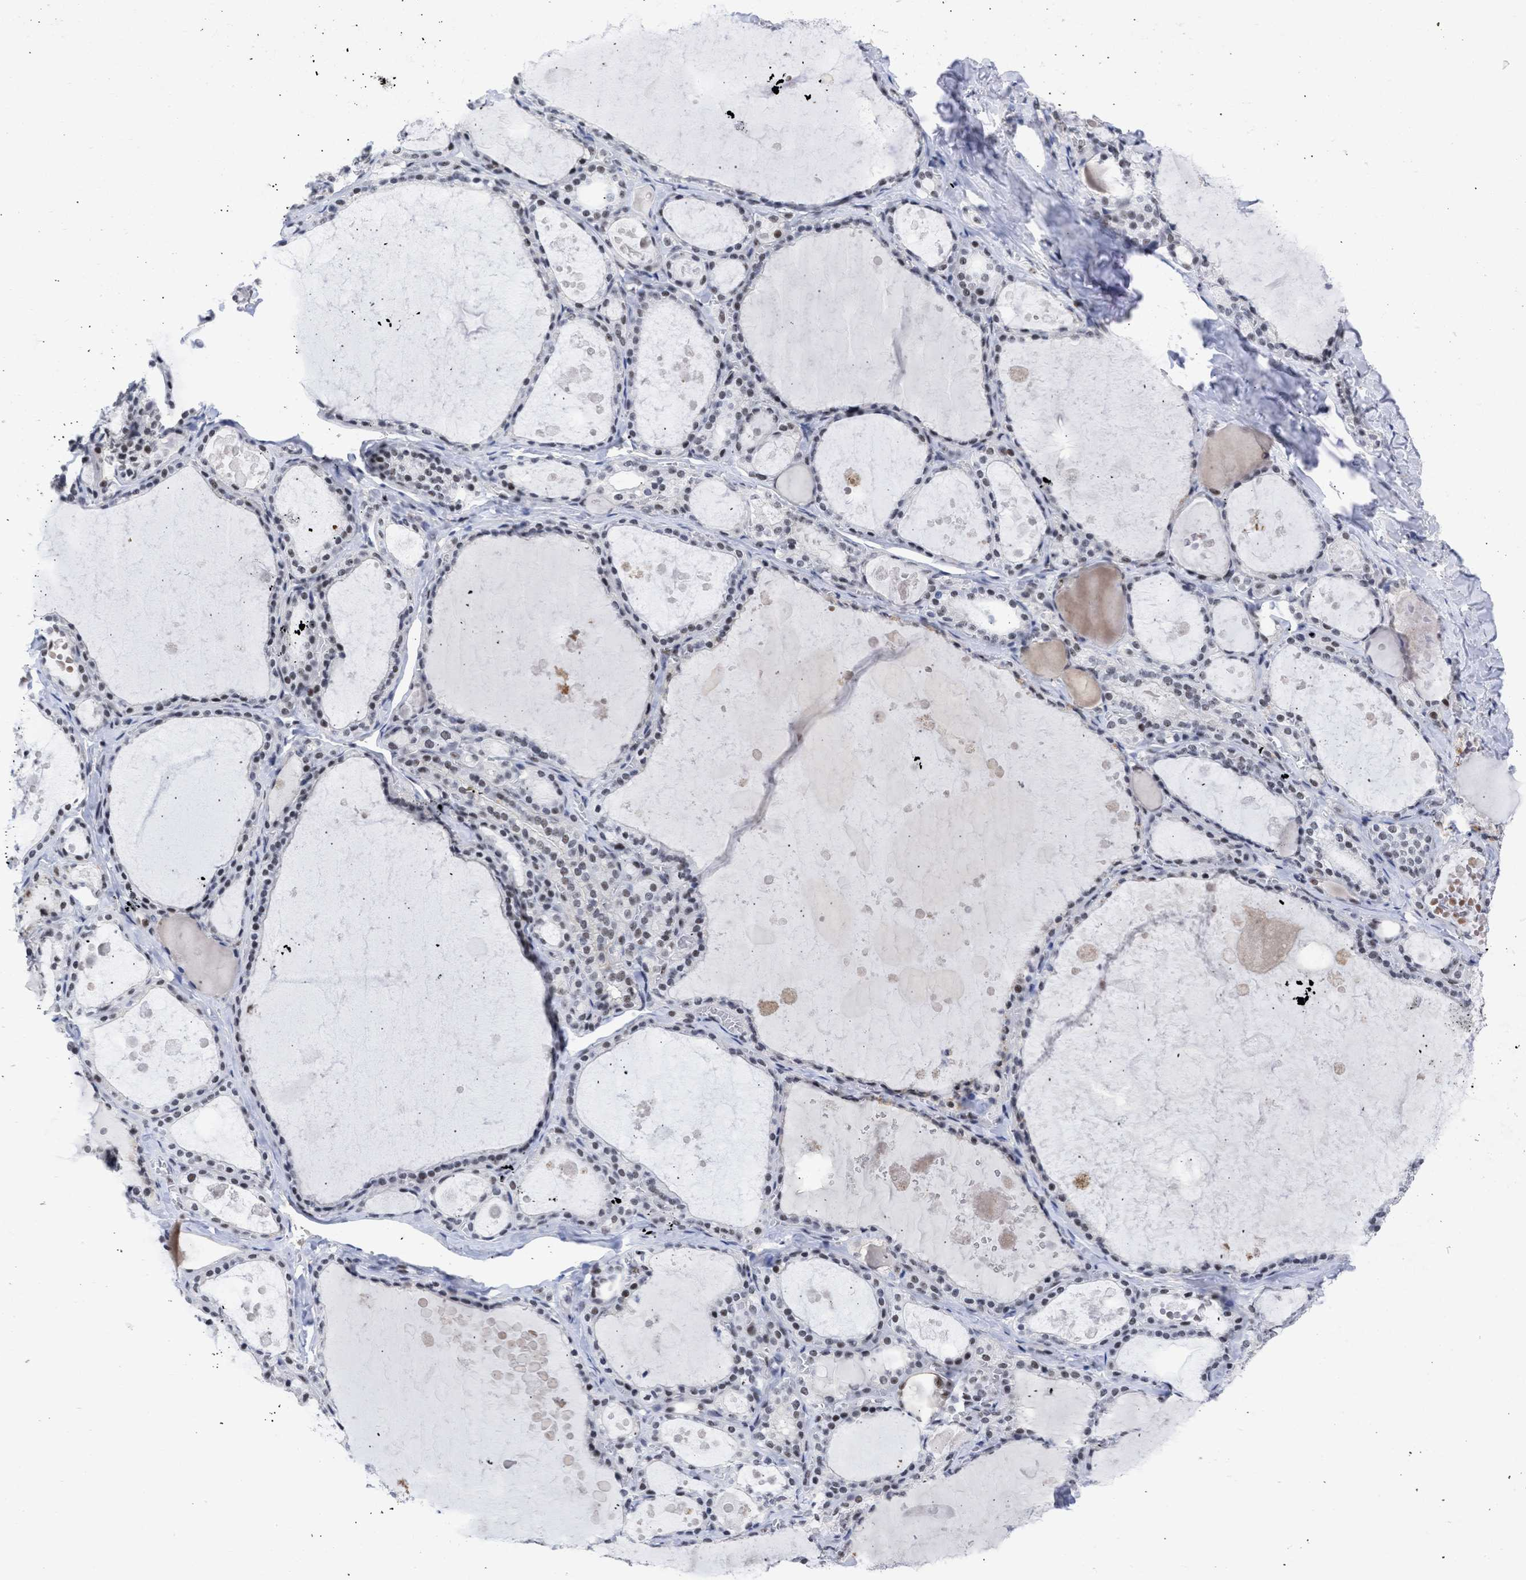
{"staining": {"intensity": "moderate", "quantity": ">75%", "location": "nuclear"}, "tissue": "thyroid gland", "cell_type": "Glandular cells", "image_type": "normal", "snomed": [{"axis": "morphology", "description": "Normal tissue, NOS"}, {"axis": "topography", "description": "Thyroid gland"}], "caption": "The photomicrograph displays immunohistochemical staining of normal thyroid gland. There is moderate nuclear staining is present in approximately >75% of glandular cells. The protein of interest is stained brown, and the nuclei are stained in blue (DAB (3,3'-diaminobenzidine) IHC with brightfield microscopy, high magnification).", "gene": "DDX41", "patient": {"sex": "male", "age": 56}}